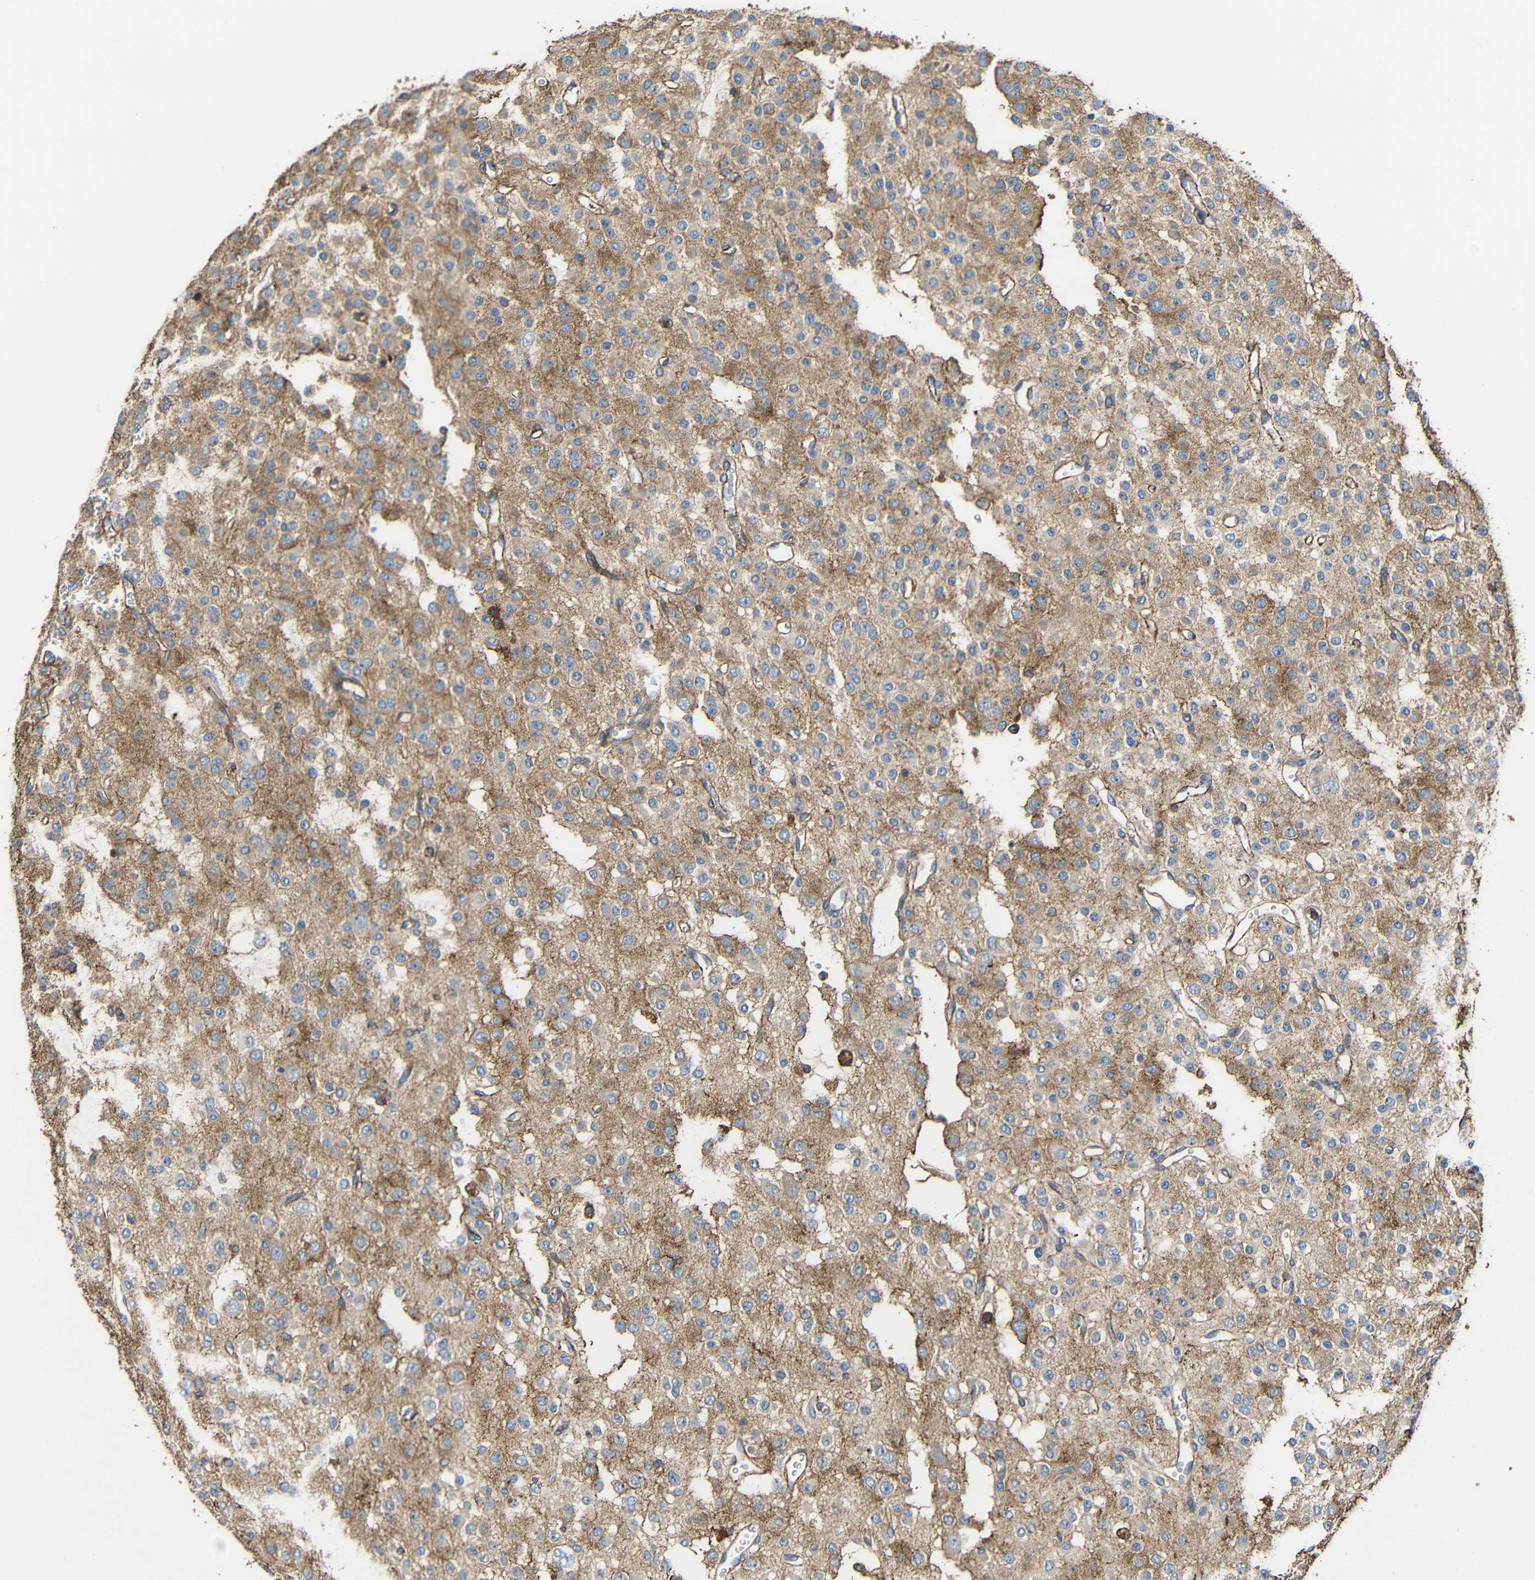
{"staining": {"intensity": "moderate", "quantity": "25%-75%", "location": "cytoplasmic/membranous"}, "tissue": "glioma", "cell_type": "Tumor cells", "image_type": "cancer", "snomed": [{"axis": "morphology", "description": "Glioma, malignant, Low grade"}, {"axis": "topography", "description": "Brain"}], "caption": "A micrograph of malignant glioma (low-grade) stained for a protein exhibits moderate cytoplasmic/membranous brown staining in tumor cells.", "gene": "RHOT2", "patient": {"sex": "male", "age": 38}}